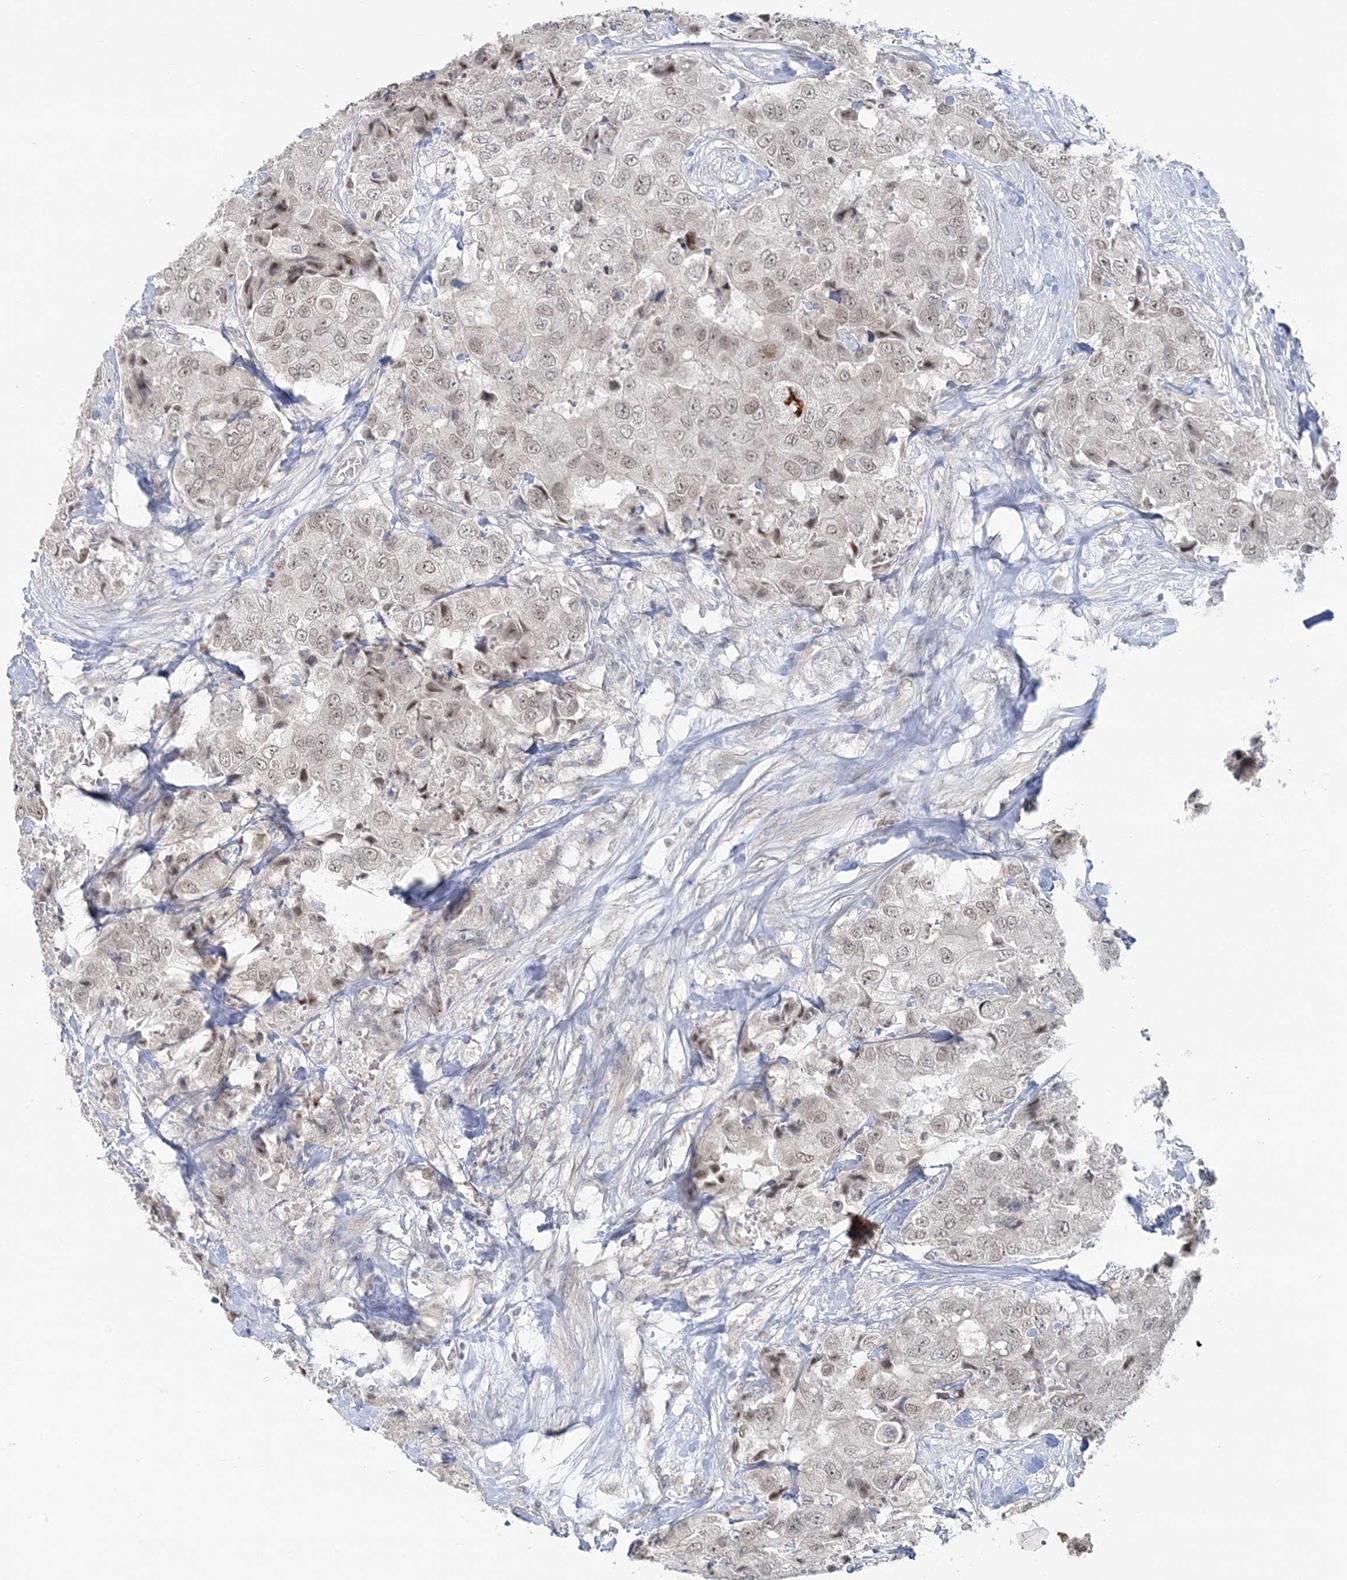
{"staining": {"intensity": "weak", "quantity": ">75%", "location": "nuclear"}, "tissue": "breast cancer", "cell_type": "Tumor cells", "image_type": "cancer", "snomed": [{"axis": "morphology", "description": "Duct carcinoma"}, {"axis": "topography", "description": "Breast"}], "caption": "The image displays staining of breast infiltrating ductal carcinoma, revealing weak nuclear protein expression (brown color) within tumor cells. (brown staining indicates protein expression, while blue staining denotes nuclei).", "gene": "LEXM", "patient": {"sex": "female", "age": 62}}